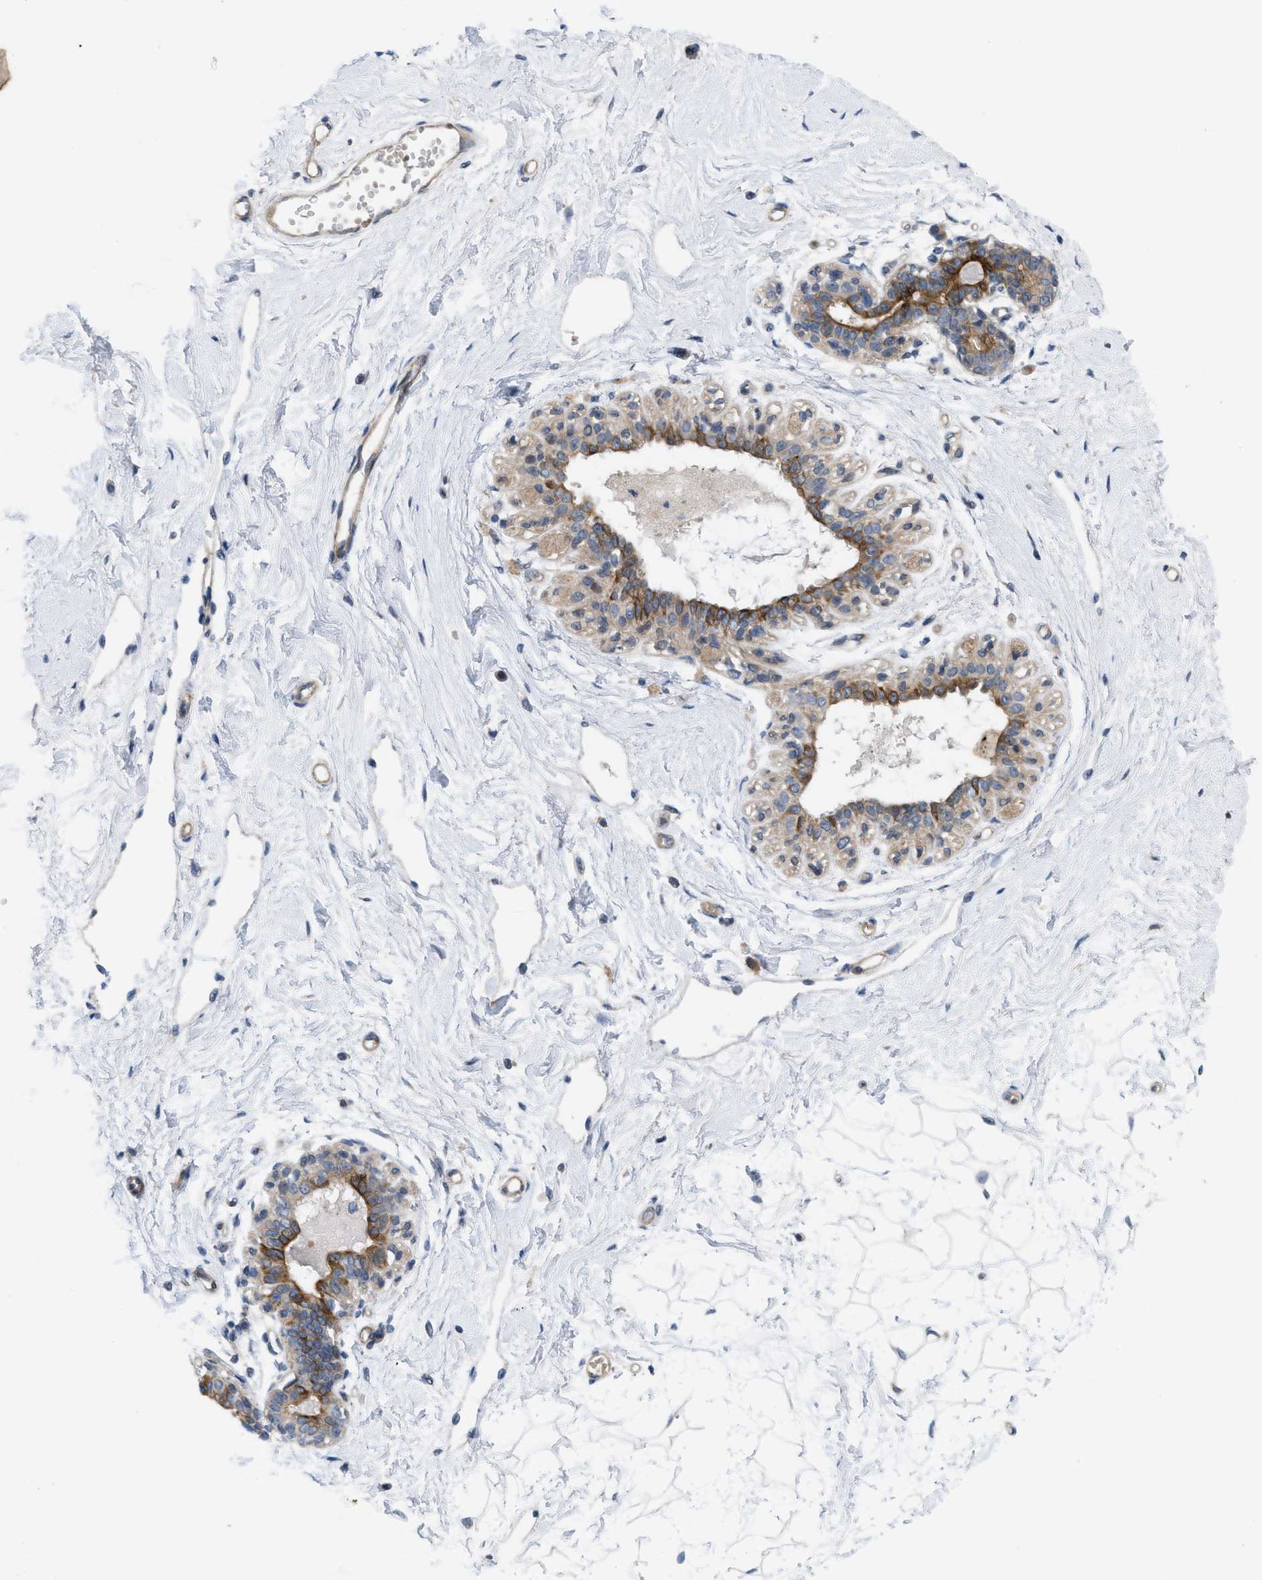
{"staining": {"intensity": "negative", "quantity": "none", "location": "none"}, "tissue": "breast", "cell_type": "Adipocytes", "image_type": "normal", "snomed": [{"axis": "morphology", "description": "Normal tissue, NOS"}, {"axis": "topography", "description": "Breast"}], "caption": "This image is of normal breast stained with IHC to label a protein in brown with the nuclei are counter-stained blue. There is no staining in adipocytes.", "gene": "NDEL1", "patient": {"sex": "female", "age": 45}}